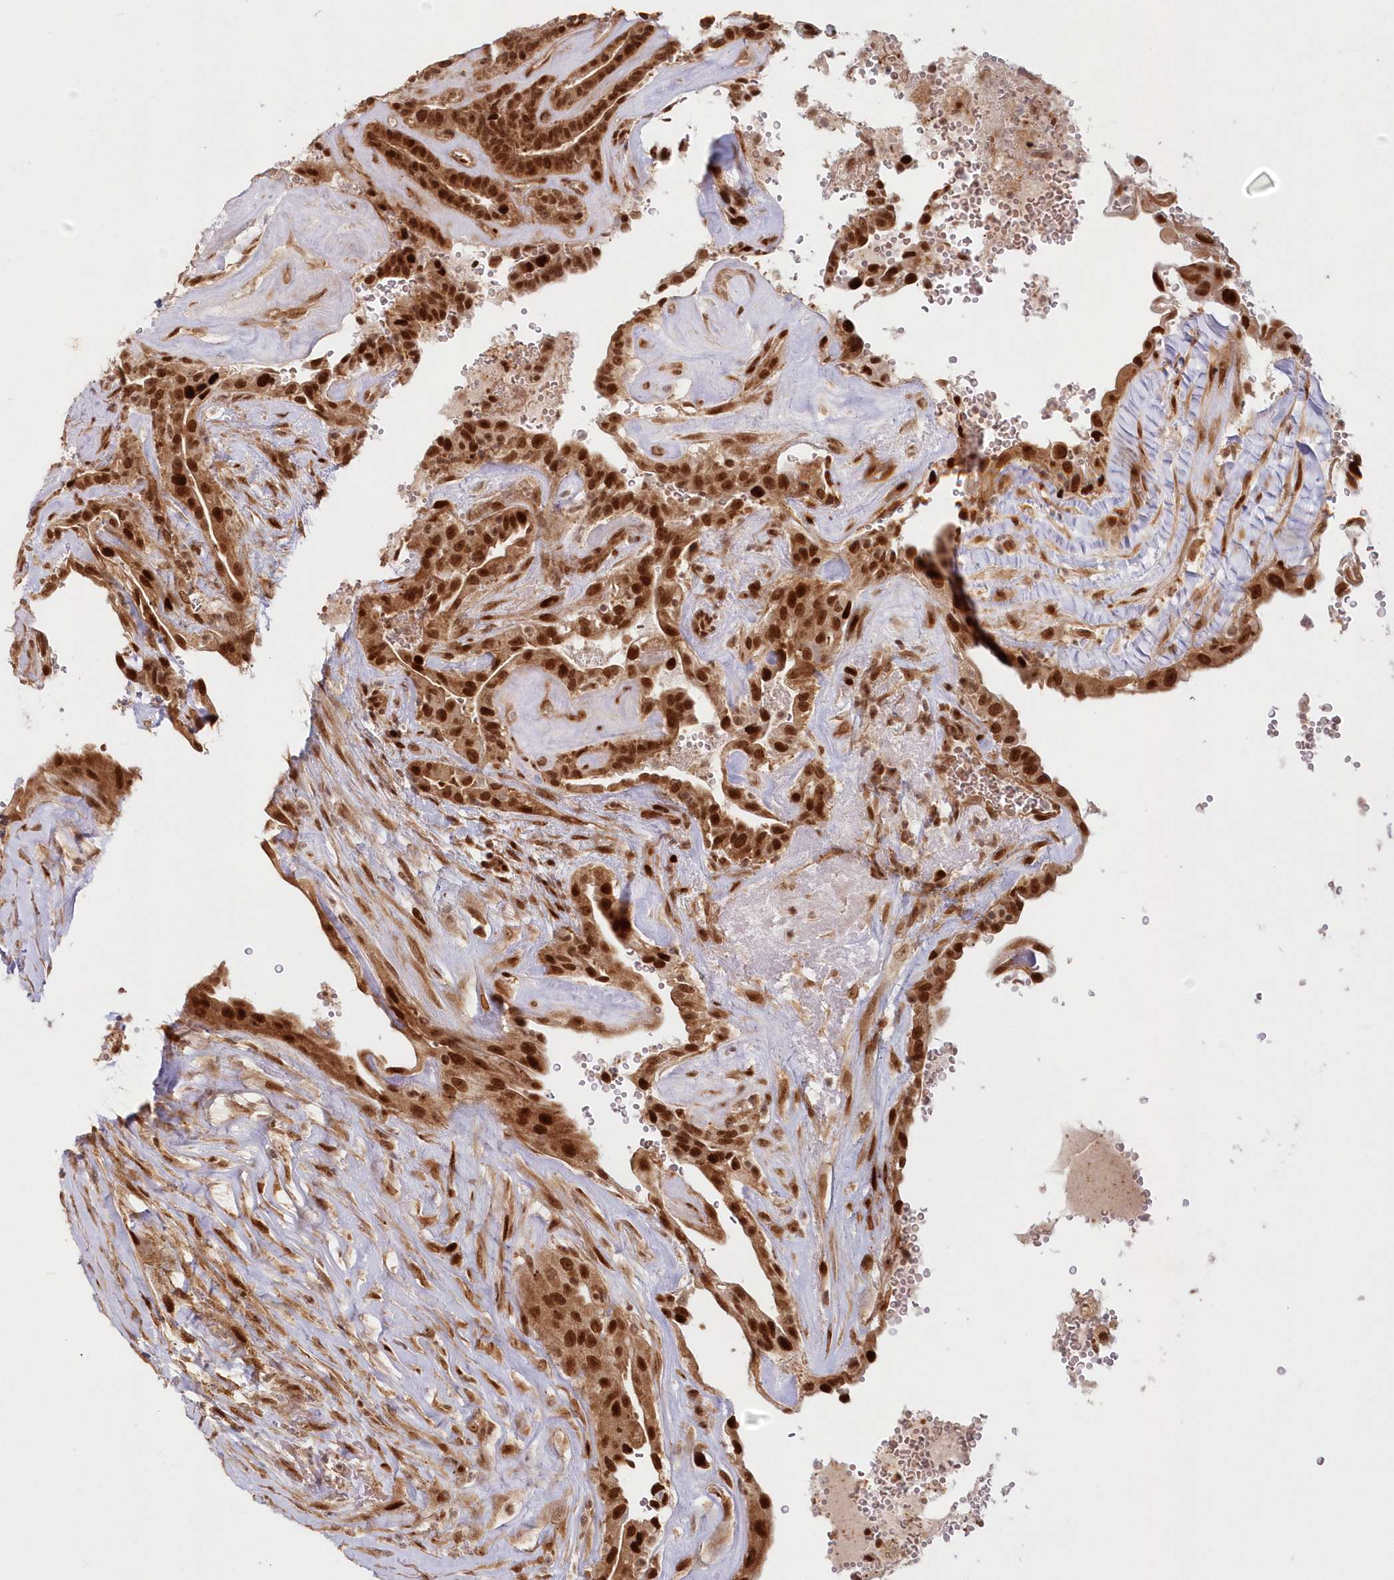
{"staining": {"intensity": "strong", "quantity": ">75%", "location": "cytoplasmic/membranous,nuclear"}, "tissue": "thyroid cancer", "cell_type": "Tumor cells", "image_type": "cancer", "snomed": [{"axis": "morphology", "description": "Papillary adenocarcinoma, NOS"}, {"axis": "topography", "description": "Thyroid gland"}], "caption": "About >75% of tumor cells in human papillary adenocarcinoma (thyroid) exhibit strong cytoplasmic/membranous and nuclear protein positivity as visualized by brown immunohistochemical staining.", "gene": "TOGARAM2", "patient": {"sex": "male", "age": 77}}